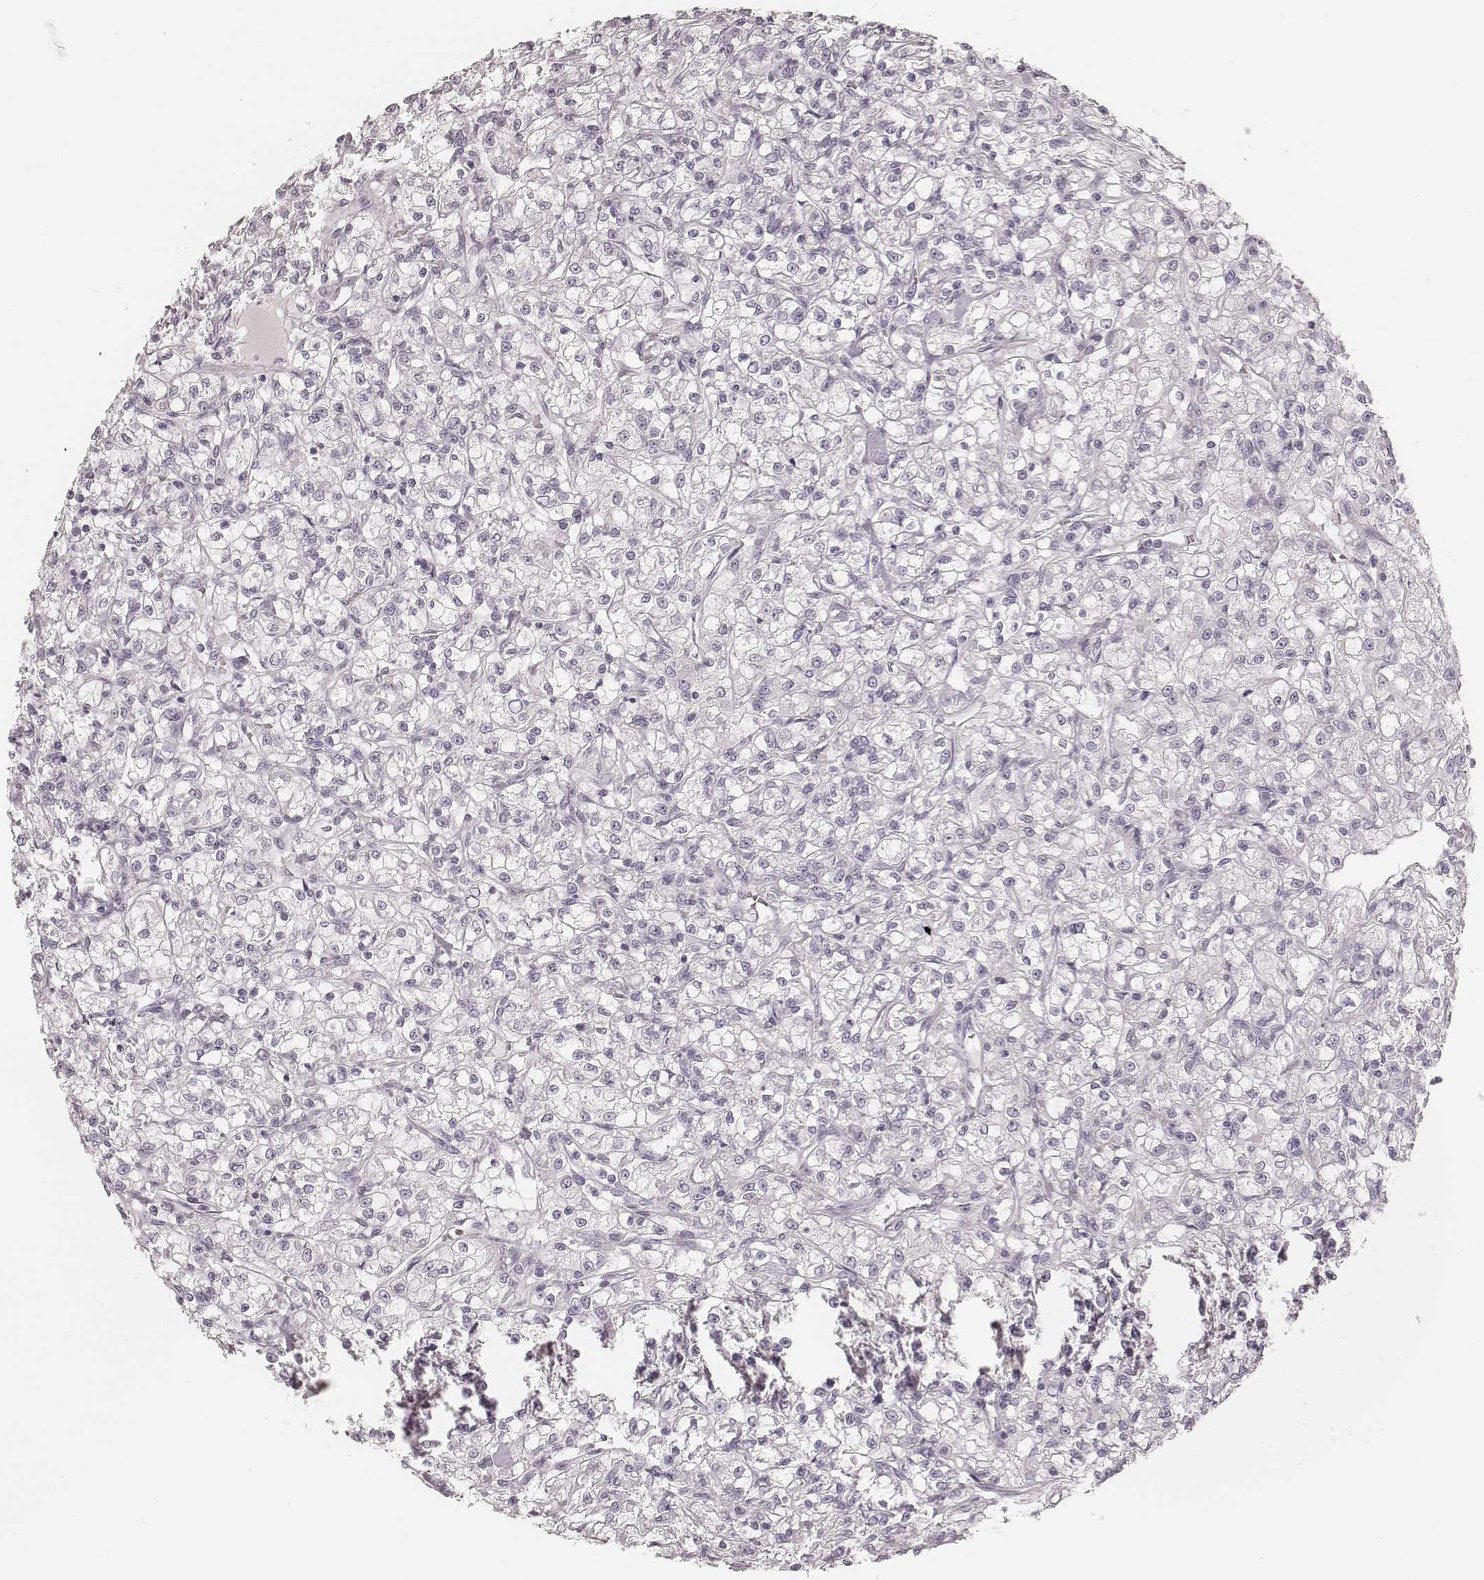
{"staining": {"intensity": "negative", "quantity": "none", "location": "none"}, "tissue": "renal cancer", "cell_type": "Tumor cells", "image_type": "cancer", "snomed": [{"axis": "morphology", "description": "Adenocarcinoma, NOS"}, {"axis": "topography", "description": "Kidney"}], "caption": "Immunohistochemical staining of human renal cancer displays no significant expression in tumor cells.", "gene": "SPATA24", "patient": {"sex": "female", "age": 59}}